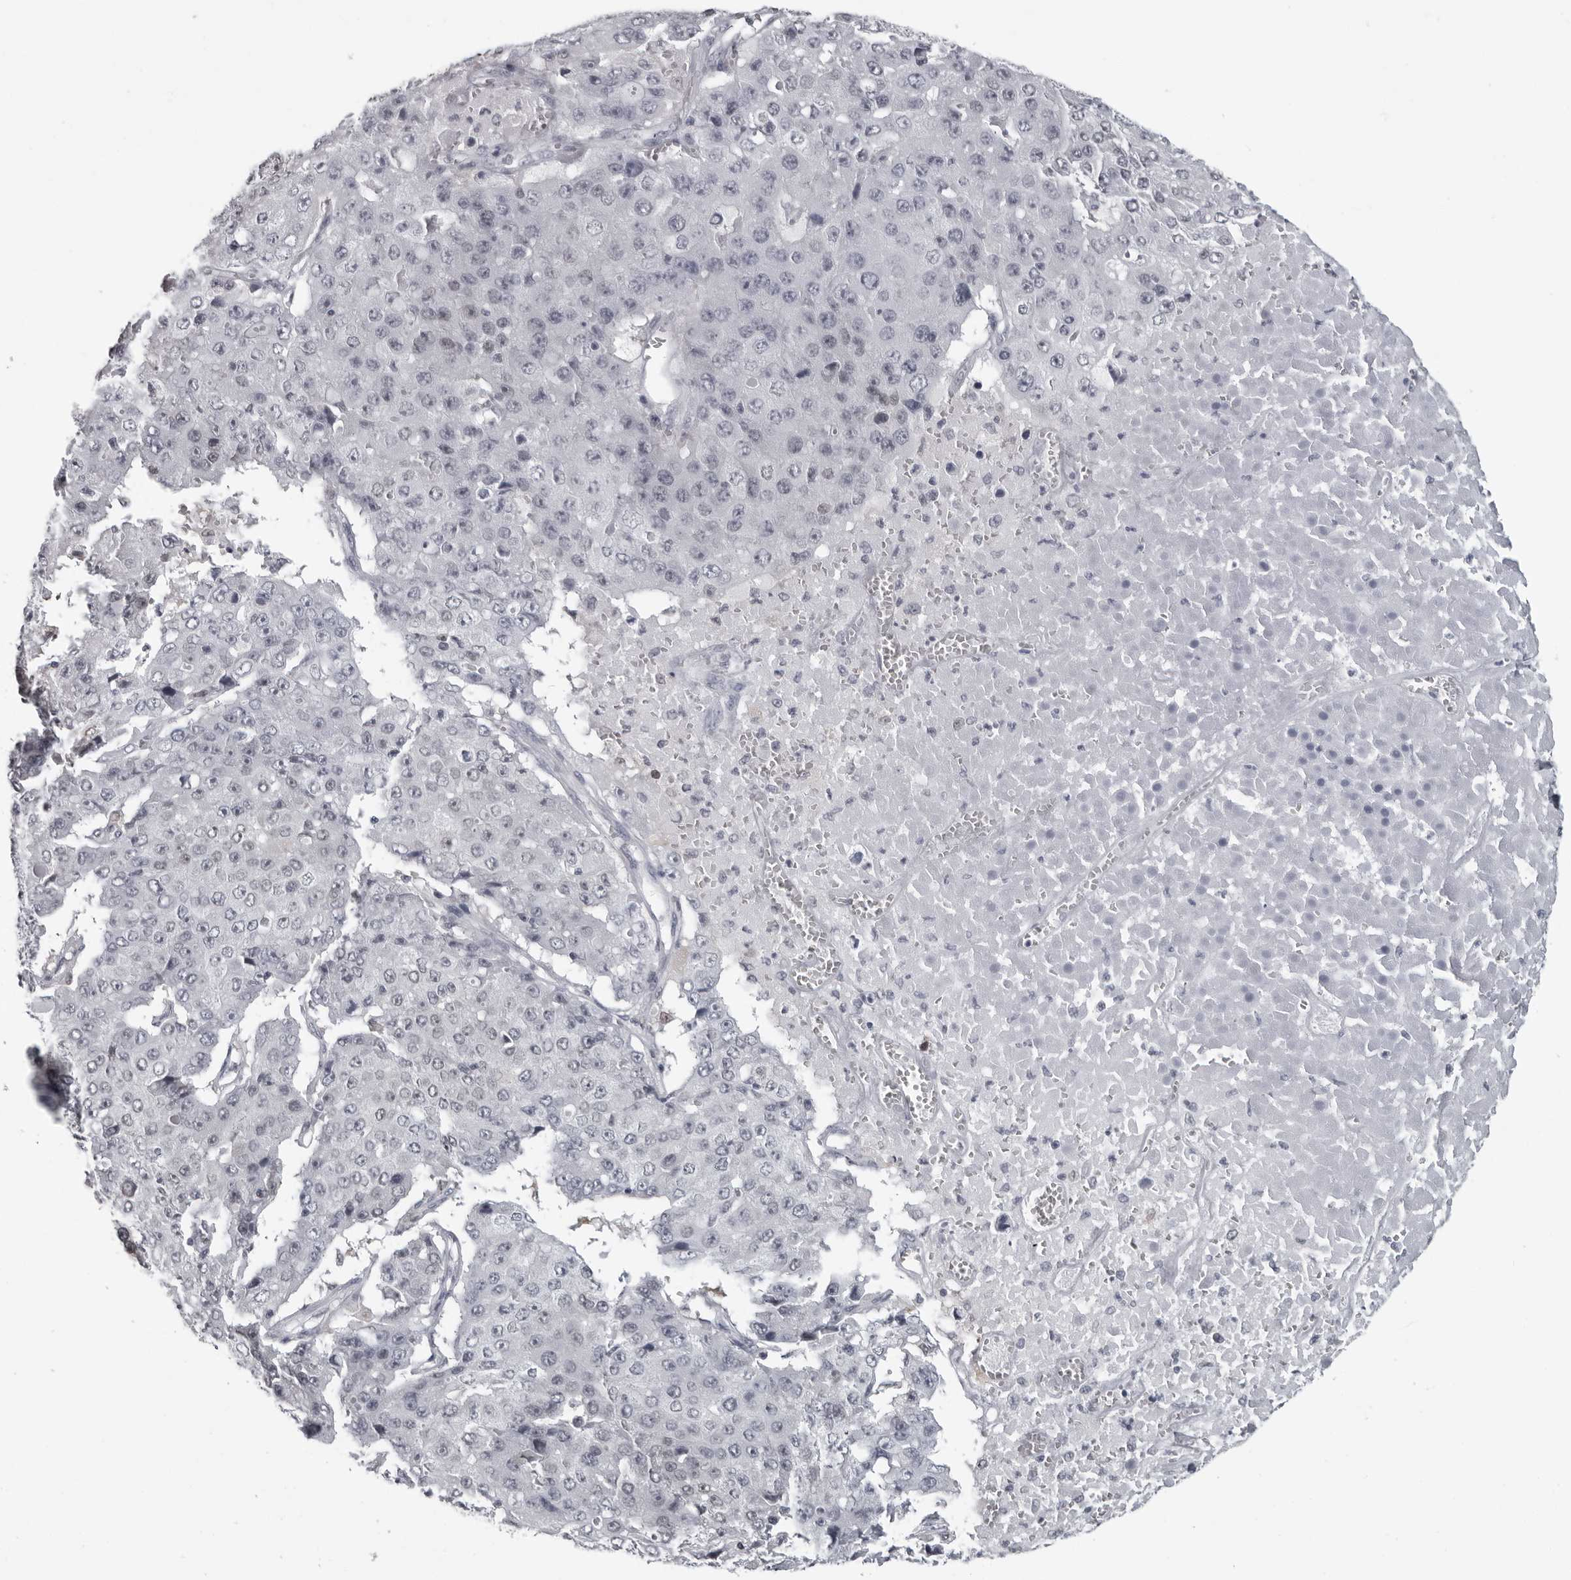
{"staining": {"intensity": "negative", "quantity": "none", "location": "none"}, "tissue": "pancreatic cancer", "cell_type": "Tumor cells", "image_type": "cancer", "snomed": [{"axis": "morphology", "description": "Adenocarcinoma, NOS"}, {"axis": "topography", "description": "Pancreas"}], "caption": "The image exhibits no staining of tumor cells in pancreatic cancer. (DAB (3,3'-diaminobenzidine) IHC, high magnification).", "gene": "LZIC", "patient": {"sex": "male", "age": 50}}